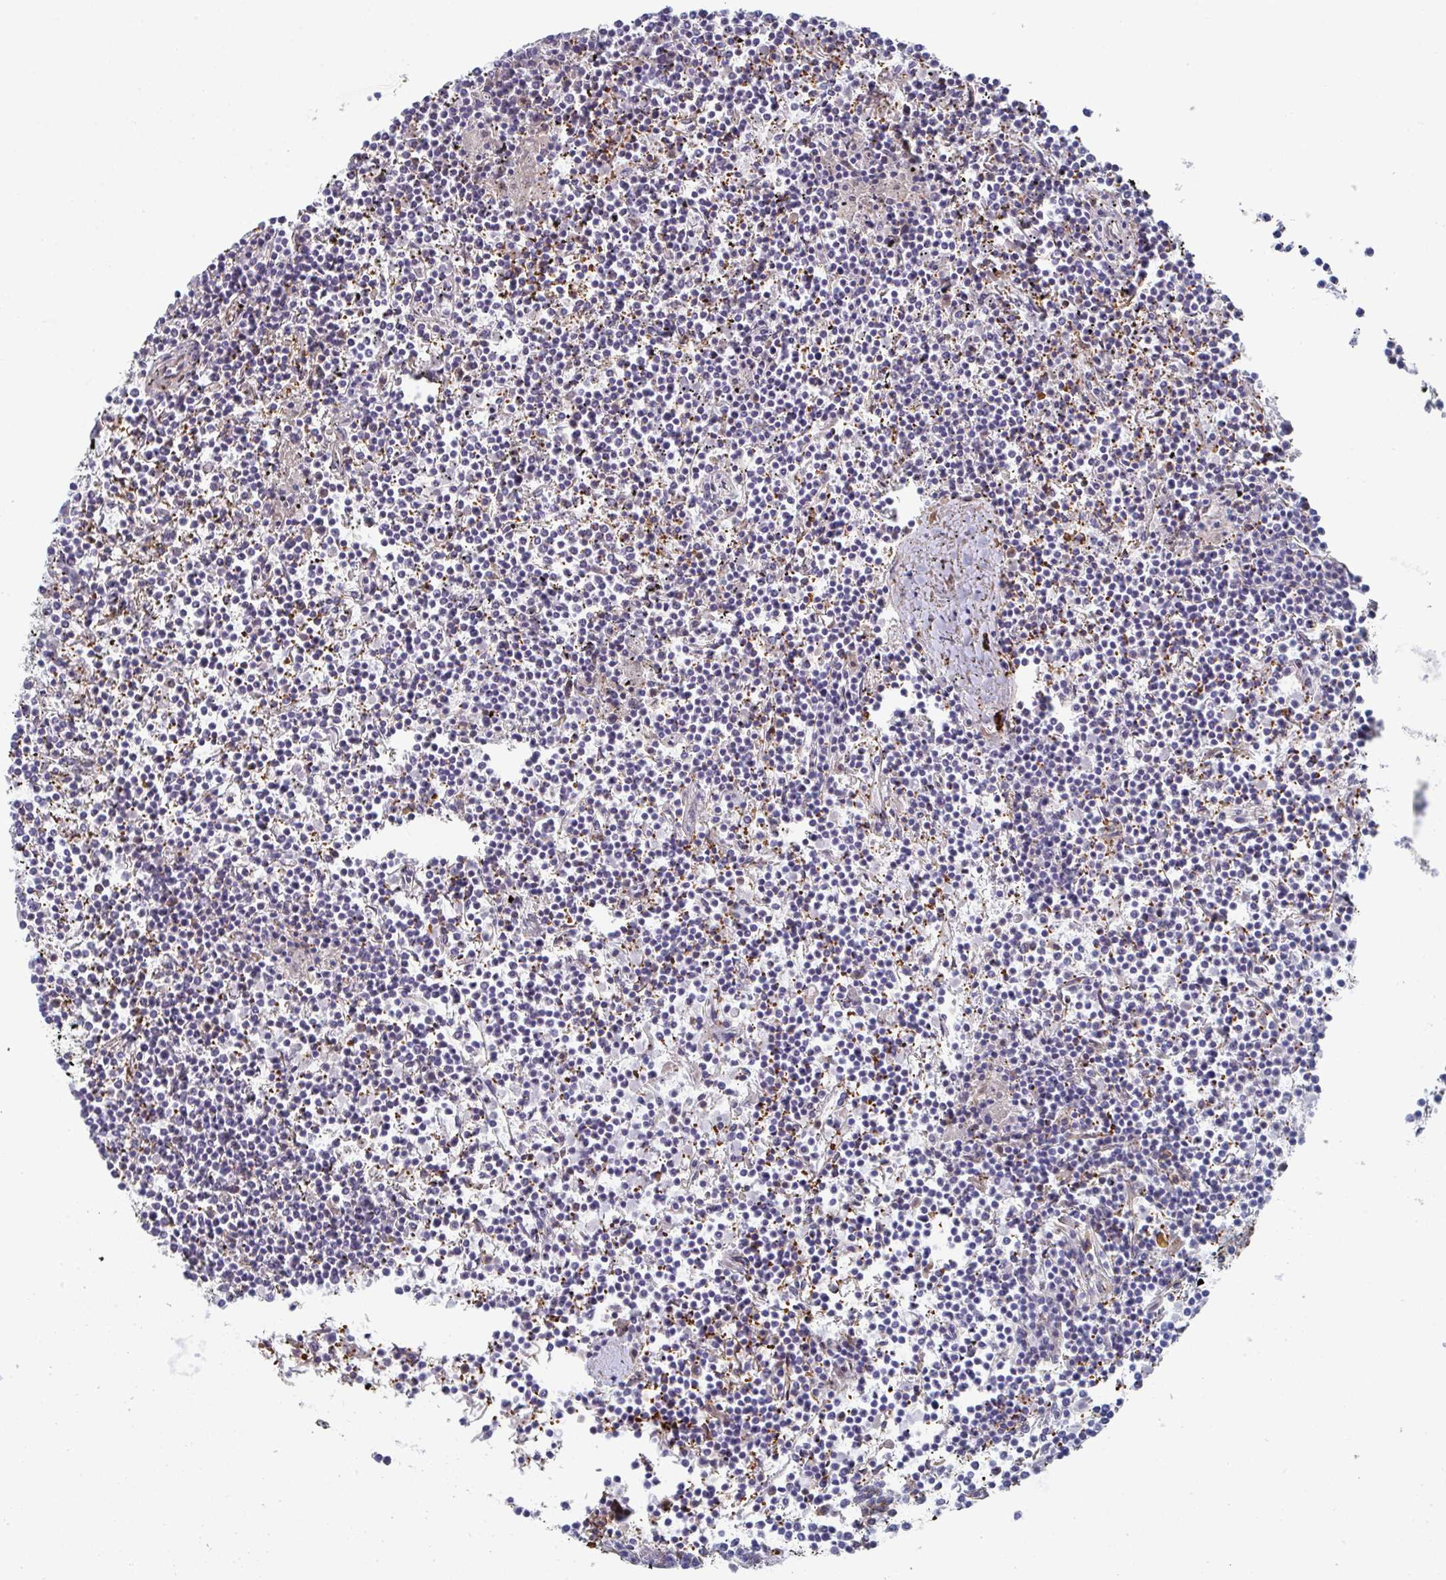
{"staining": {"intensity": "negative", "quantity": "none", "location": "none"}, "tissue": "lymphoma", "cell_type": "Tumor cells", "image_type": "cancer", "snomed": [{"axis": "morphology", "description": "Malignant lymphoma, non-Hodgkin's type, Low grade"}, {"axis": "topography", "description": "Spleen"}], "caption": "Tumor cells show no significant staining in lymphoma.", "gene": "NEURL4", "patient": {"sex": "female", "age": 19}}